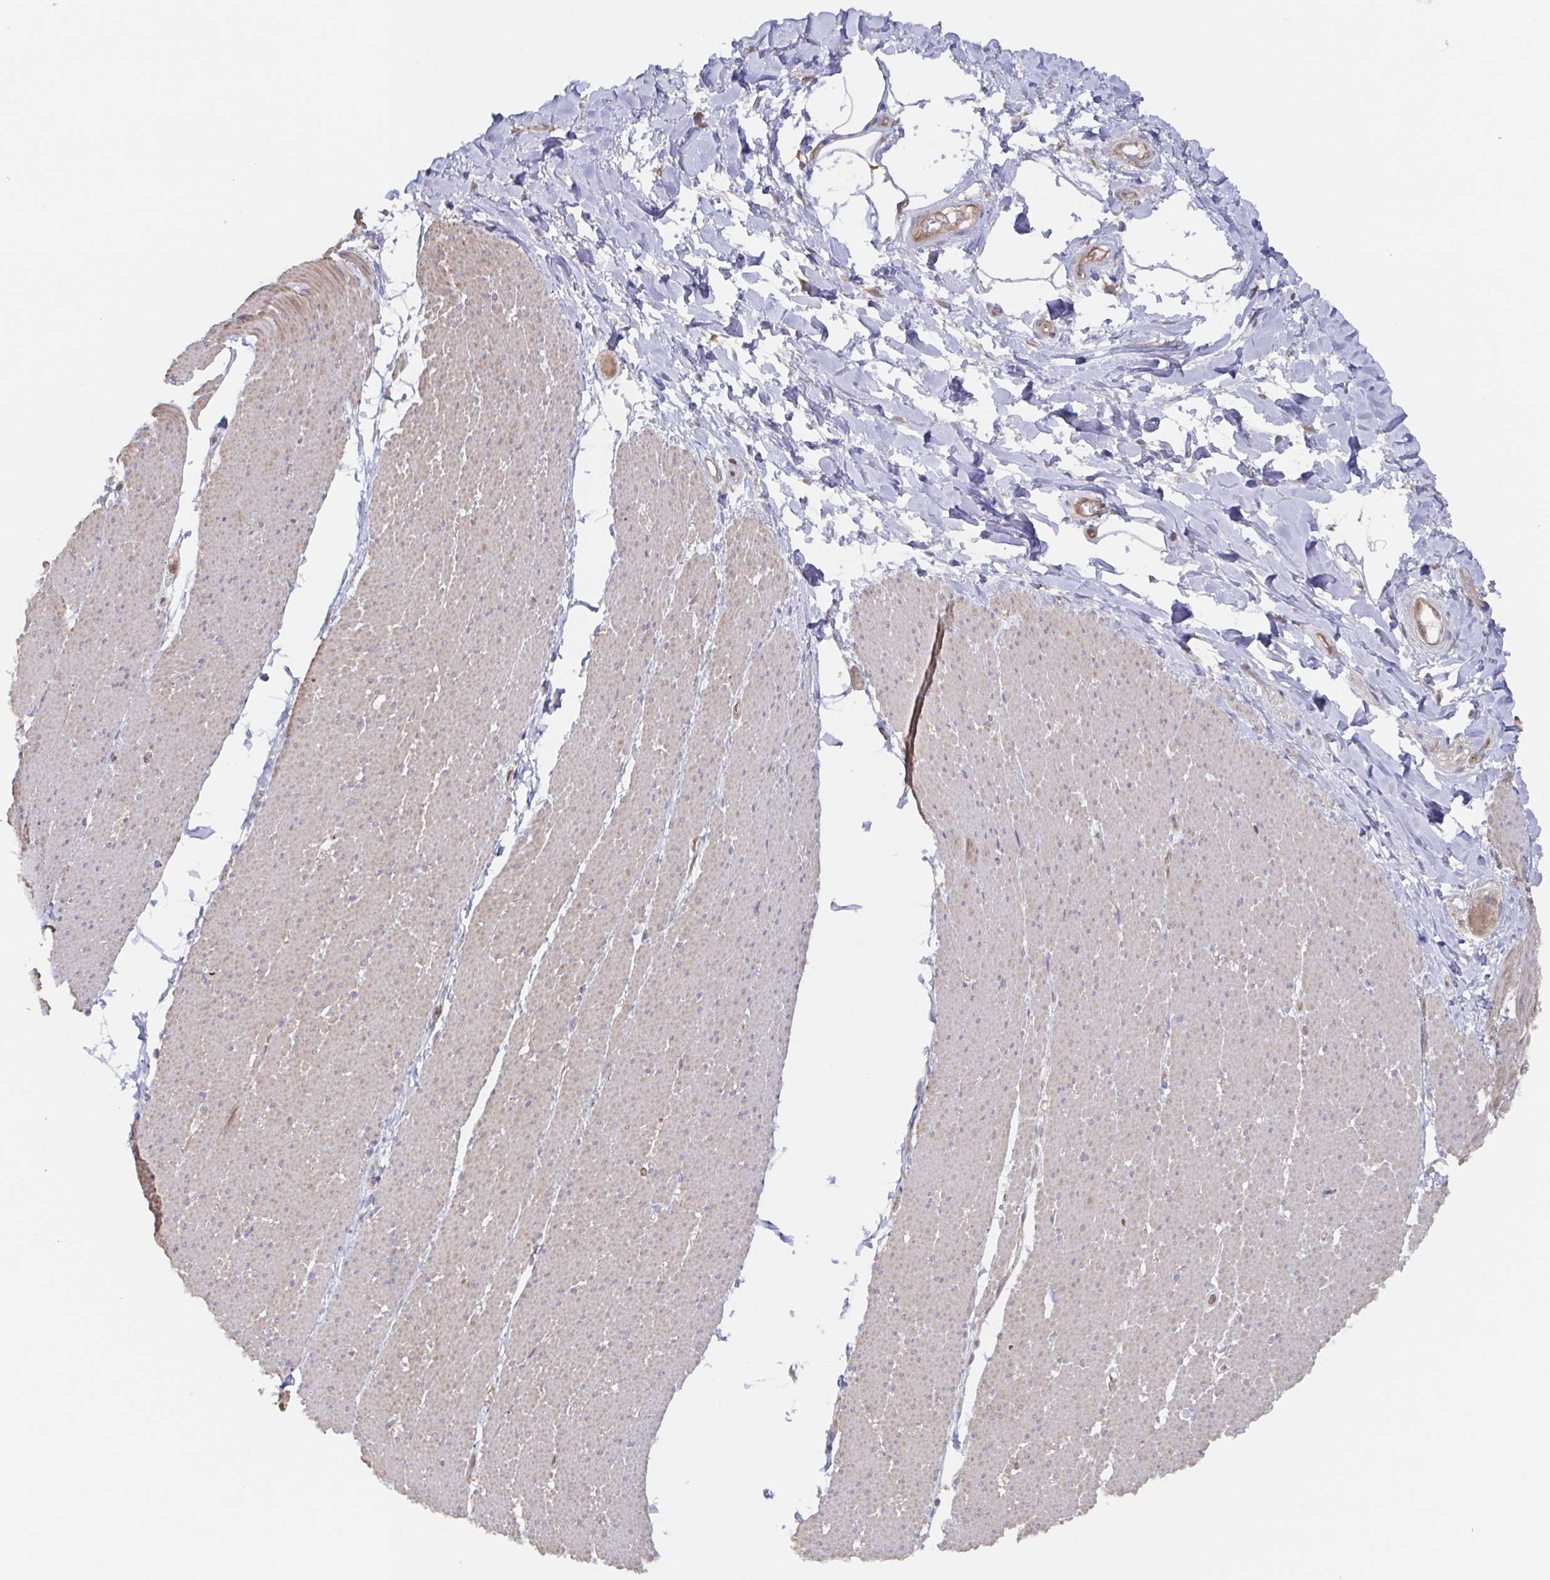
{"staining": {"intensity": "weak", "quantity": "25%-75%", "location": "cytoplasmic/membranous"}, "tissue": "smooth muscle", "cell_type": "Smooth muscle cells", "image_type": "normal", "snomed": [{"axis": "morphology", "description": "Normal tissue, NOS"}, {"axis": "topography", "description": "Smooth muscle"}, {"axis": "topography", "description": "Rectum"}], "caption": "Protein expression analysis of benign smooth muscle shows weak cytoplasmic/membranous expression in approximately 25%-75% of smooth muscle cells.", "gene": "AGFG2", "patient": {"sex": "male", "age": 53}}